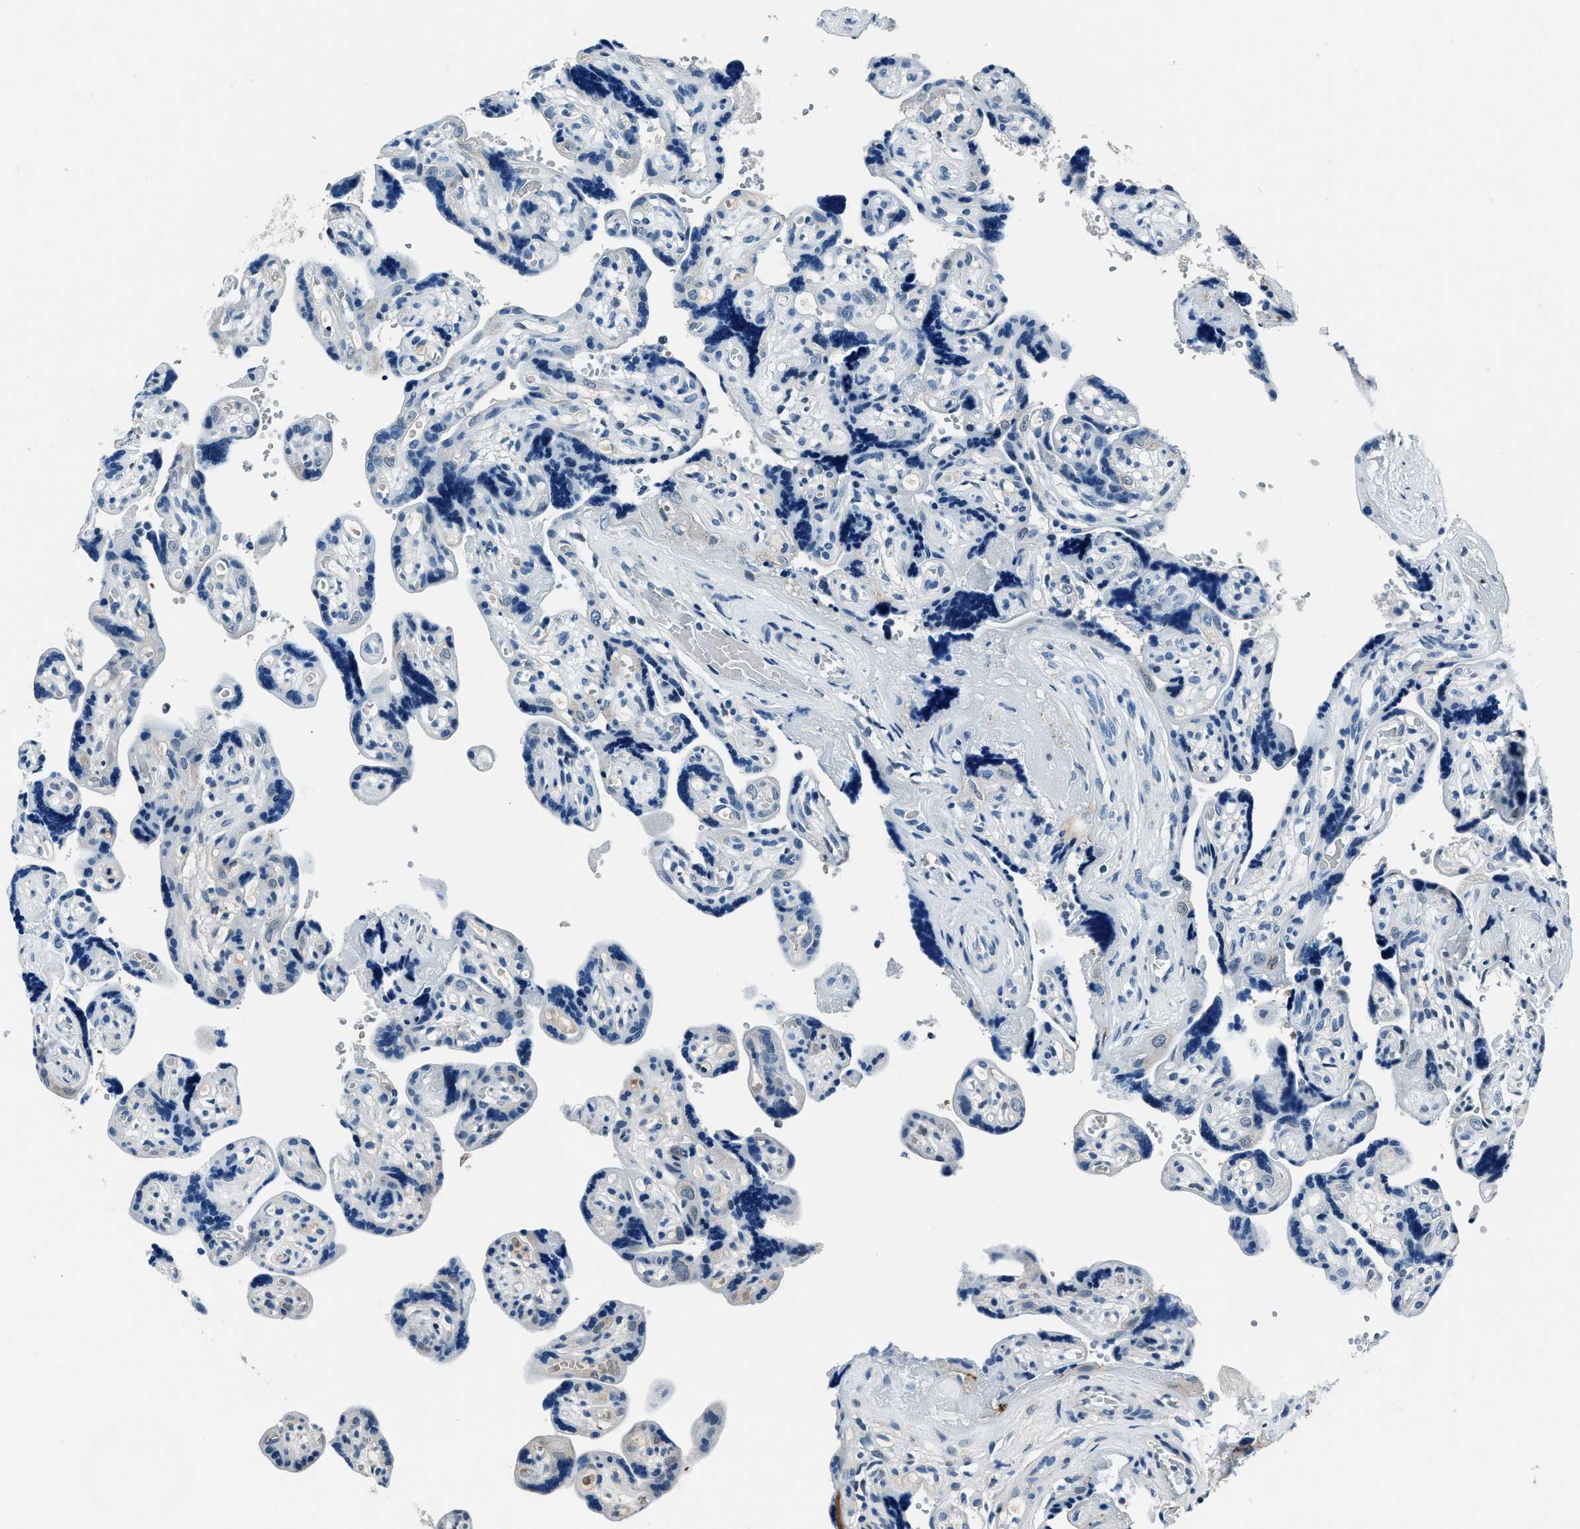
{"staining": {"intensity": "moderate", "quantity": "<25%", "location": "cytoplasmic/membranous"}, "tissue": "placenta", "cell_type": "Trophoblastic cells", "image_type": "normal", "snomed": [{"axis": "morphology", "description": "Normal tissue, NOS"}, {"axis": "topography", "description": "Placenta"}], "caption": "The histopathology image displays a brown stain indicating the presence of a protein in the cytoplasmic/membranous of trophoblastic cells in placenta. Ihc stains the protein in brown and the nuclei are stained blue.", "gene": "PTPDC1", "patient": {"sex": "female", "age": 30}}